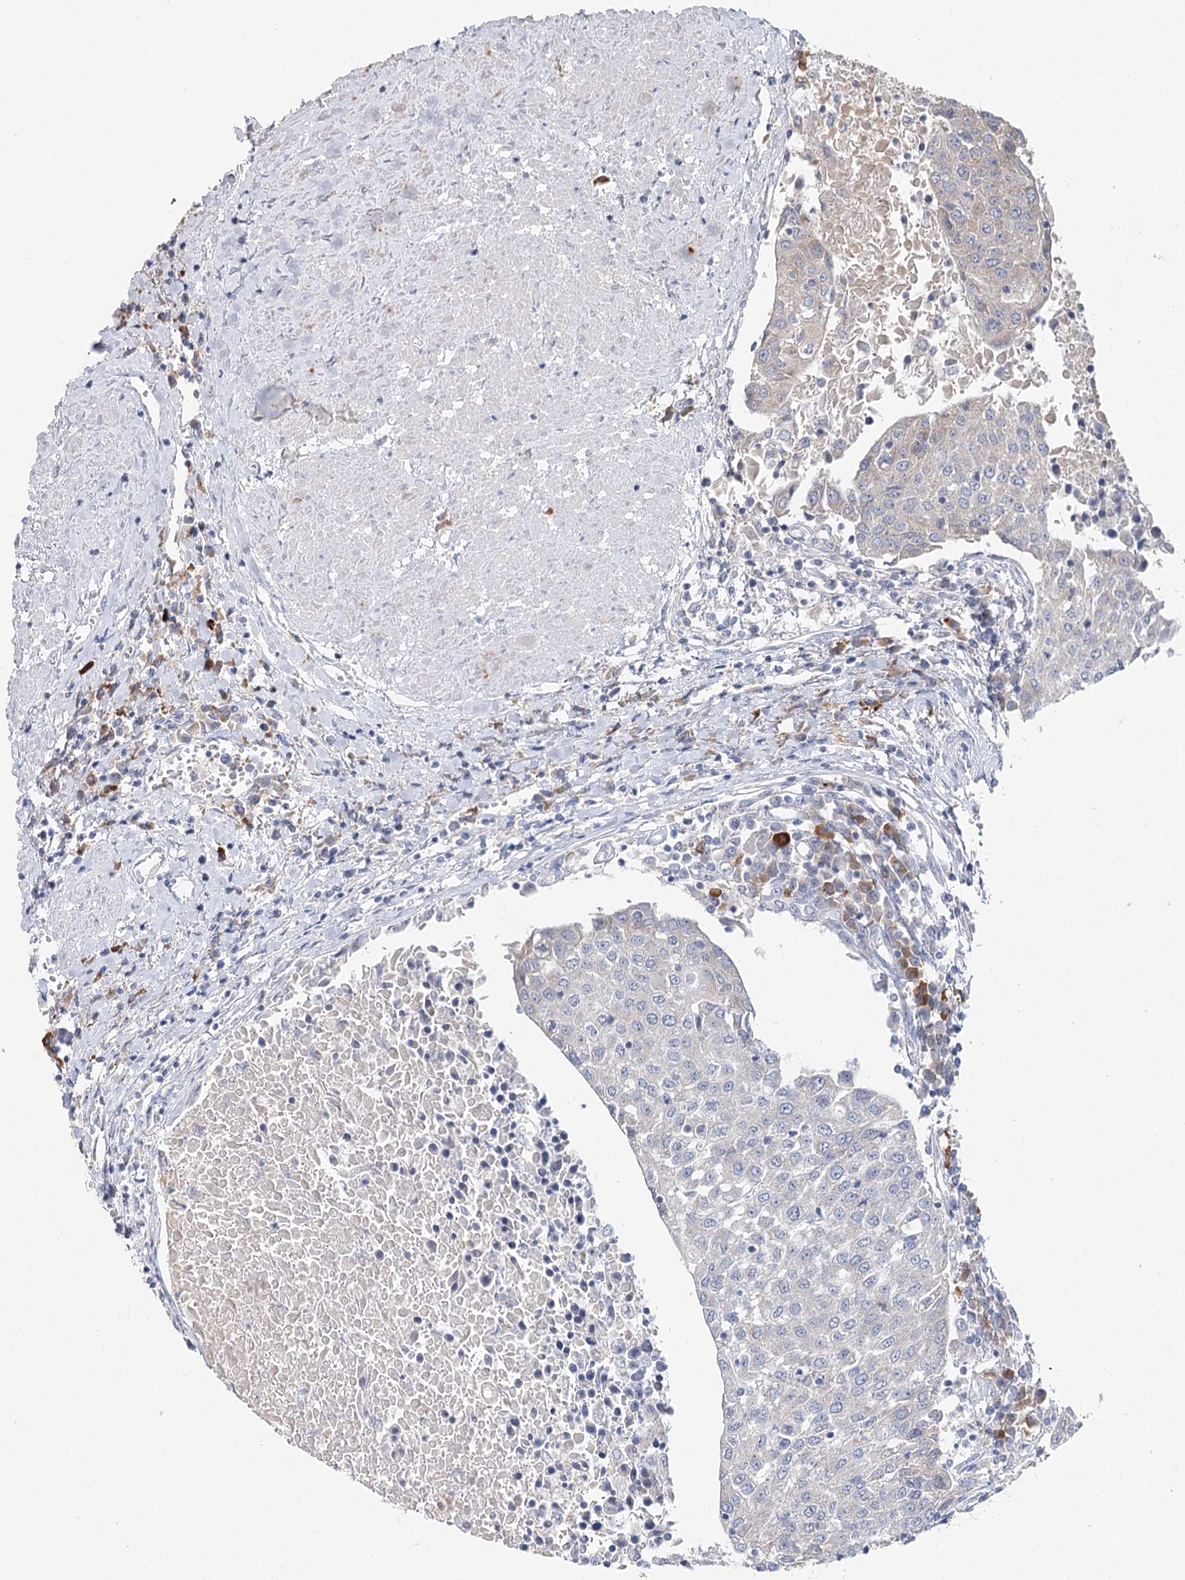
{"staining": {"intensity": "negative", "quantity": "none", "location": "none"}, "tissue": "urothelial cancer", "cell_type": "Tumor cells", "image_type": "cancer", "snomed": [{"axis": "morphology", "description": "Urothelial carcinoma, High grade"}, {"axis": "topography", "description": "Urinary bladder"}], "caption": "A photomicrograph of human urothelial cancer is negative for staining in tumor cells.", "gene": "IL1RAP", "patient": {"sex": "female", "age": 85}}